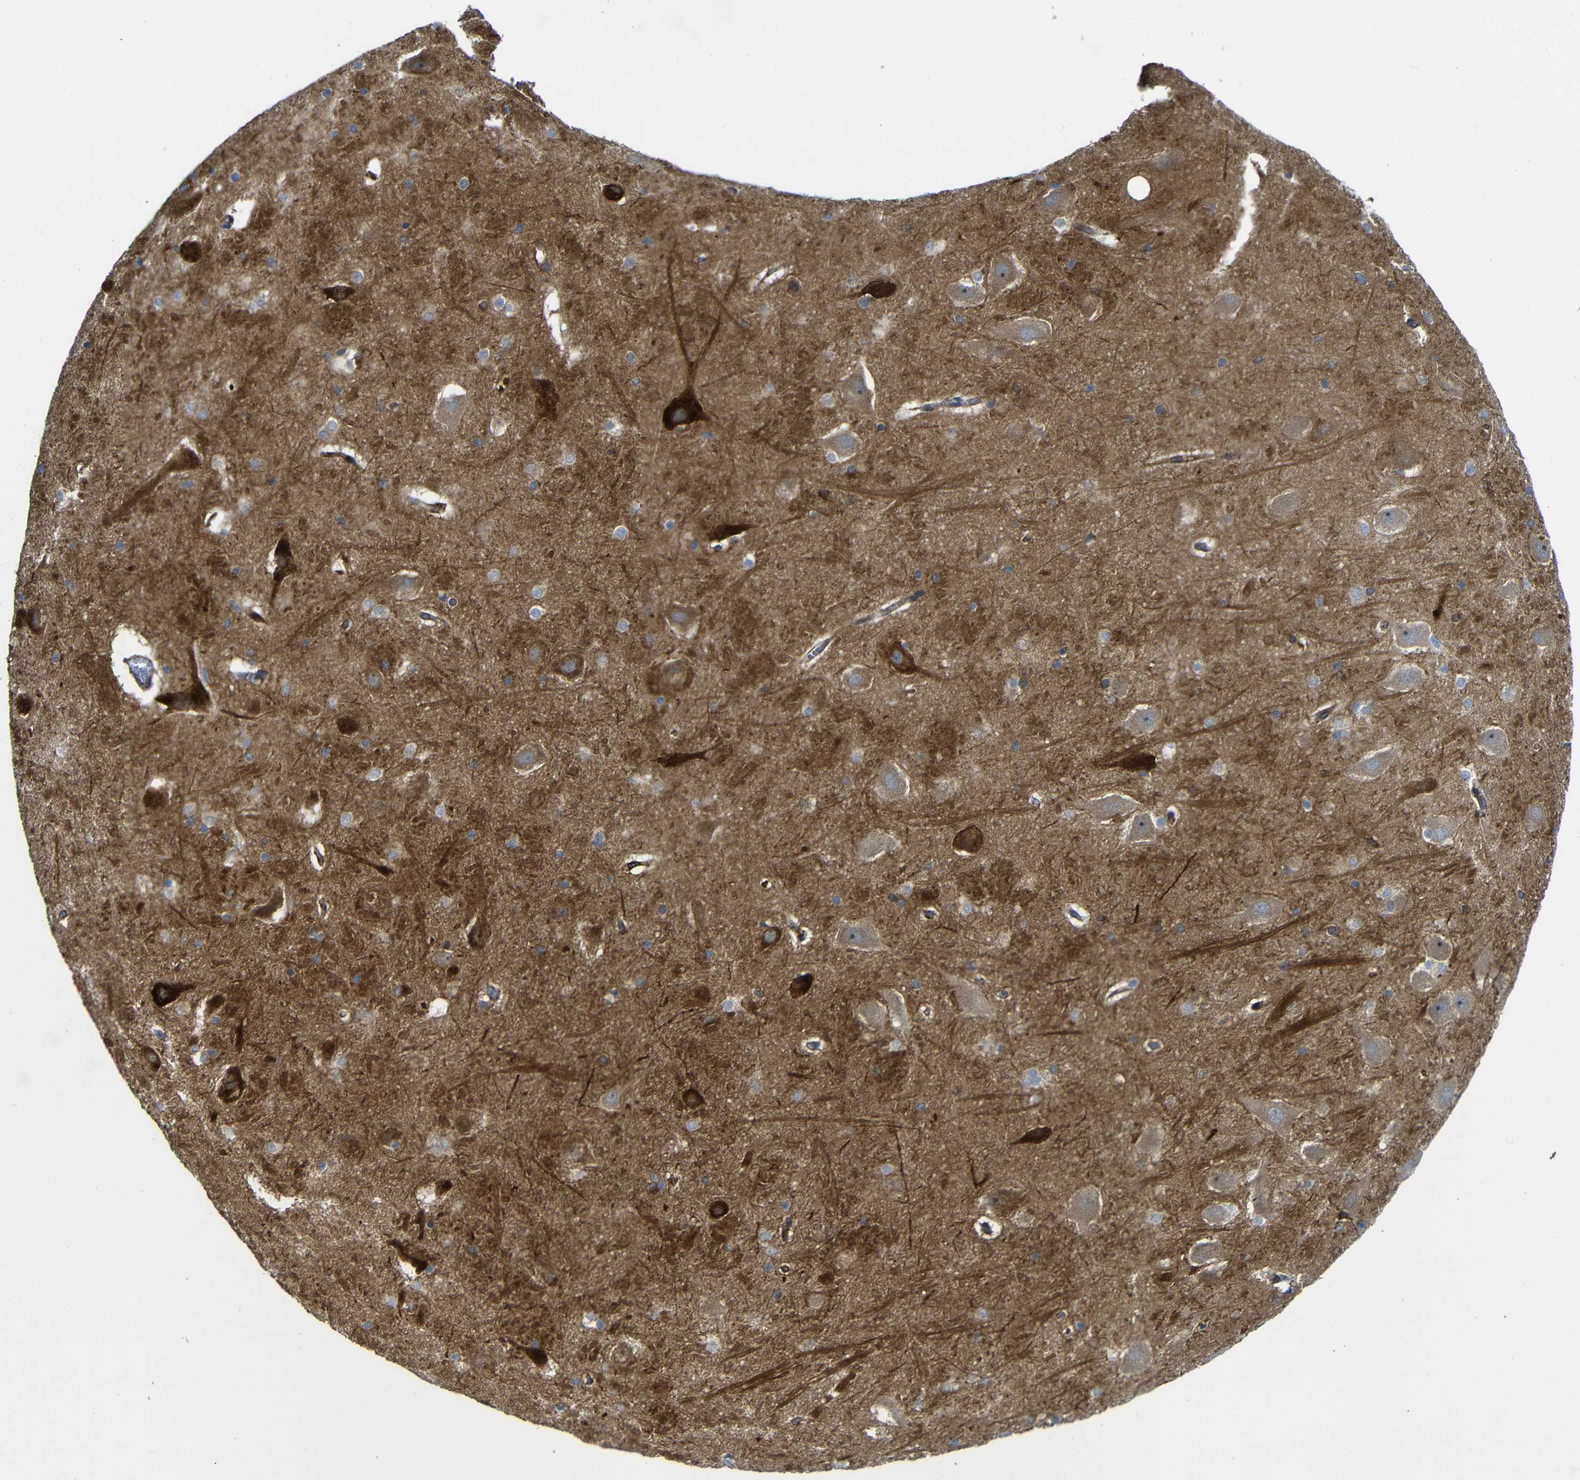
{"staining": {"intensity": "strong", "quantity": "<25%", "location": "cytoplasmic/membranous"}, "tissue": "hippocampus", "cell_type": "Glial cells", "image_type": "normal", "snomed": [{"axis": "morphology", "description": "Normal tissue, NOS"}, {"axis": "topography", "description": "Hippocampus"}], "caption": "A high-resolution image shows immunohistochemistry (IHC) staining of unremarkable hippocampus, which exhibits strong cytoplasmic/membranous staining in about <25% of glial cells.", "gene": "PARP14", "patient": {"sex": "male", "age": 45}}